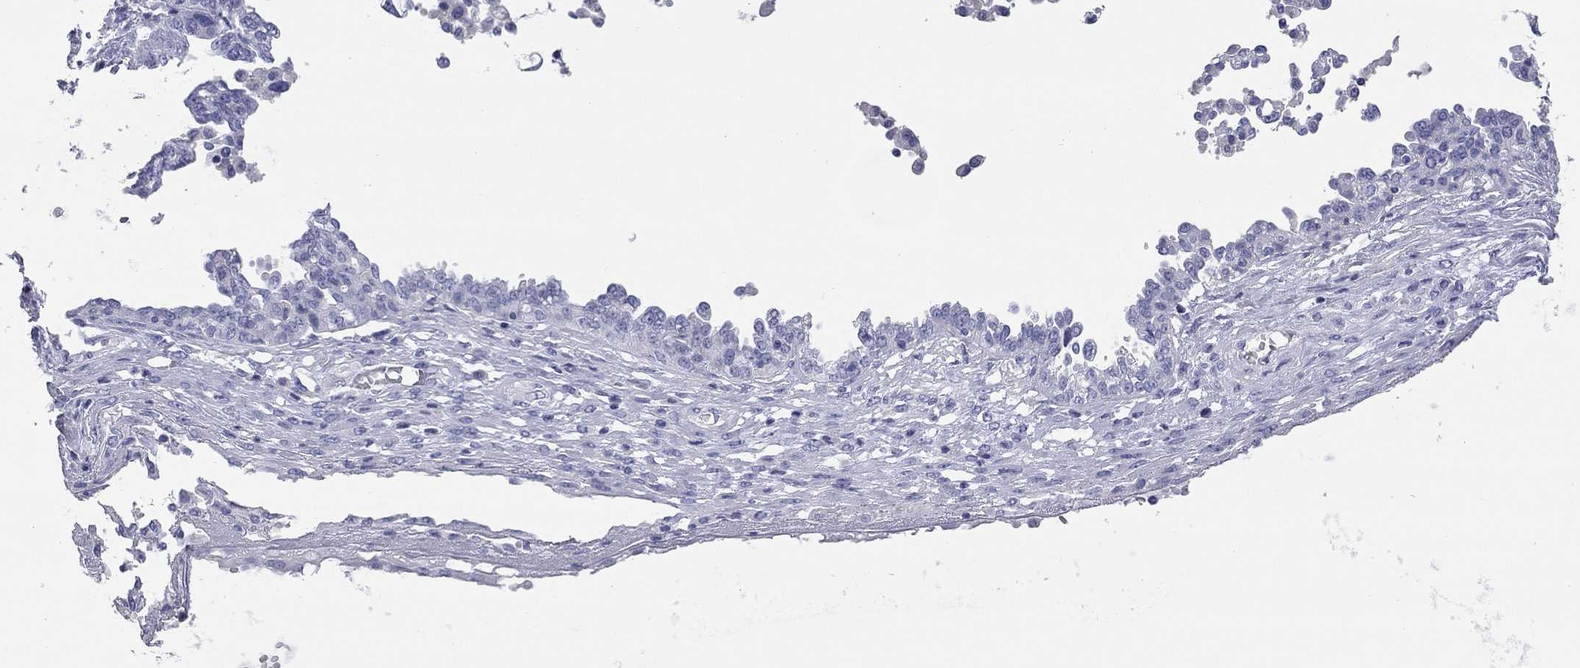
{"staining": {"intensity": "negative", "quantity": "none", "location": "none"}, "tissue": "ovarian cancer", "cell_type": "Tumor cells", "image_type": "cancer", "snomed": [{"axis": "morphology", "description": "Cystadenocarcinoma, serous, NOS"}, {"axis": "topography", "description": "Ovary"}], "caption": "The image reveals no staining of tumor cells in serous cystadenocarcinoma (ovarian).", "gene": "TMEM221", "patient": {"sex": "female", "age": 67}}